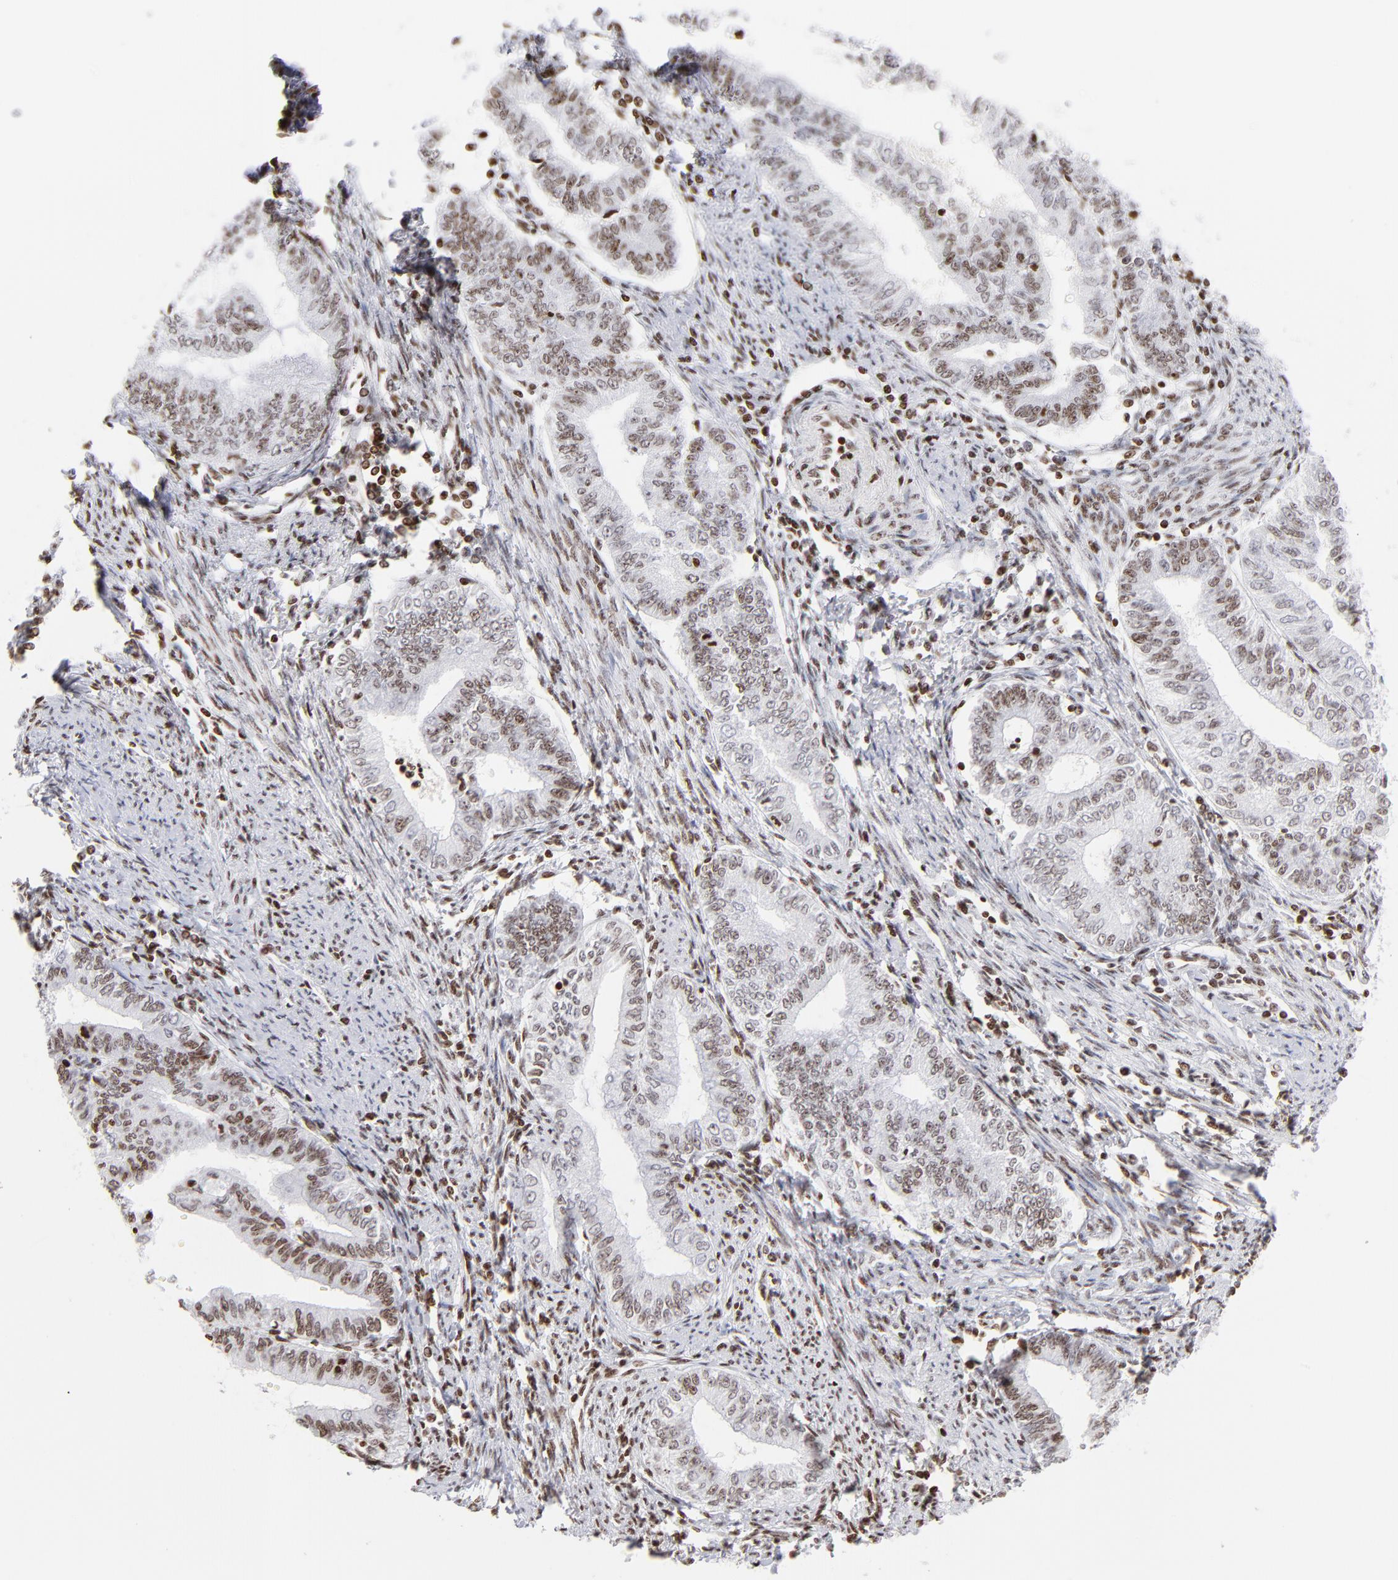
{"staining": {"intensity": "moderate", "quantity": "25%-75%", "location": "nuclear"}, "tissue": "endometrial cancer", "cell_type": "Tumor cells", "image_type": "cancer", "snomed": [{"axis": "morphology", "description": "Adenocarcinoma, NOS"}, {"axis": "topography", "description": "Endometrium"}], "caption": "Immunohistochemical staining of endometrial adenocarcinoma displays medium levels of moderate nuclear positivity in approximately 25%-75% of tumor cells.", "gene": "RTL4", "patient": {"sex": "female", "age": 66}}